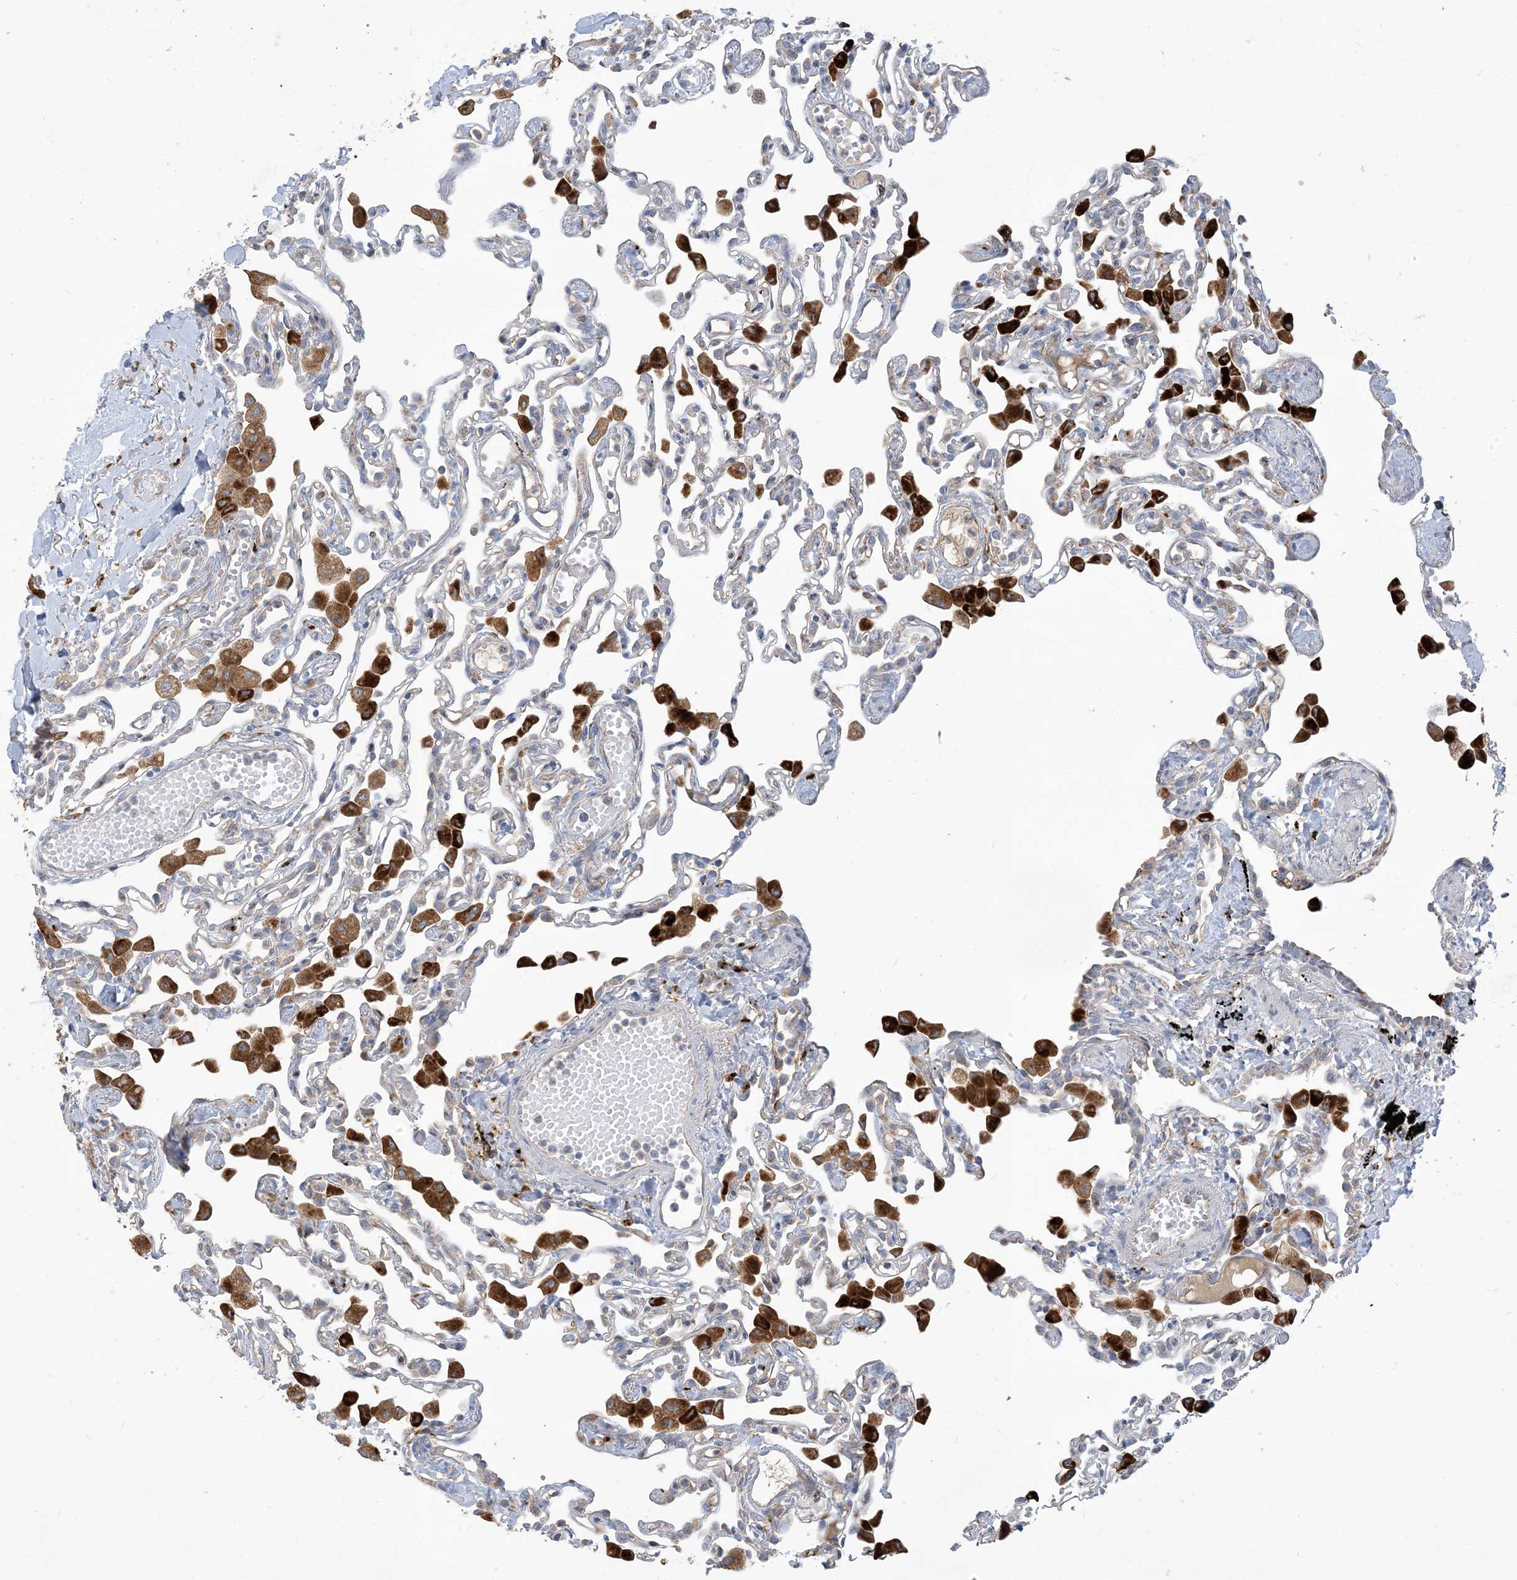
{"staining": {"intensity": "negative", "quantity": "none", "location": "none"}, "tissue": "lung", "cell_type": "Alveolar cells", "image_type": "normal", "snomed": [{"axis": "morphology", "description": "Normal tissue, NOS"}, {"axis": "topography", "description": "Bronchus"}, {"axis": "topography", "description": "Lung"}], "caption": "Immunohistochemistry (IHC) histopathology image of benign lung: human lung stained with DAB (3,3'-diaminobenzidine) shows no significant protein expression in alveolar cells.", "gene": "PEAR1", "patient": {"sex": "female", "age": 49}}